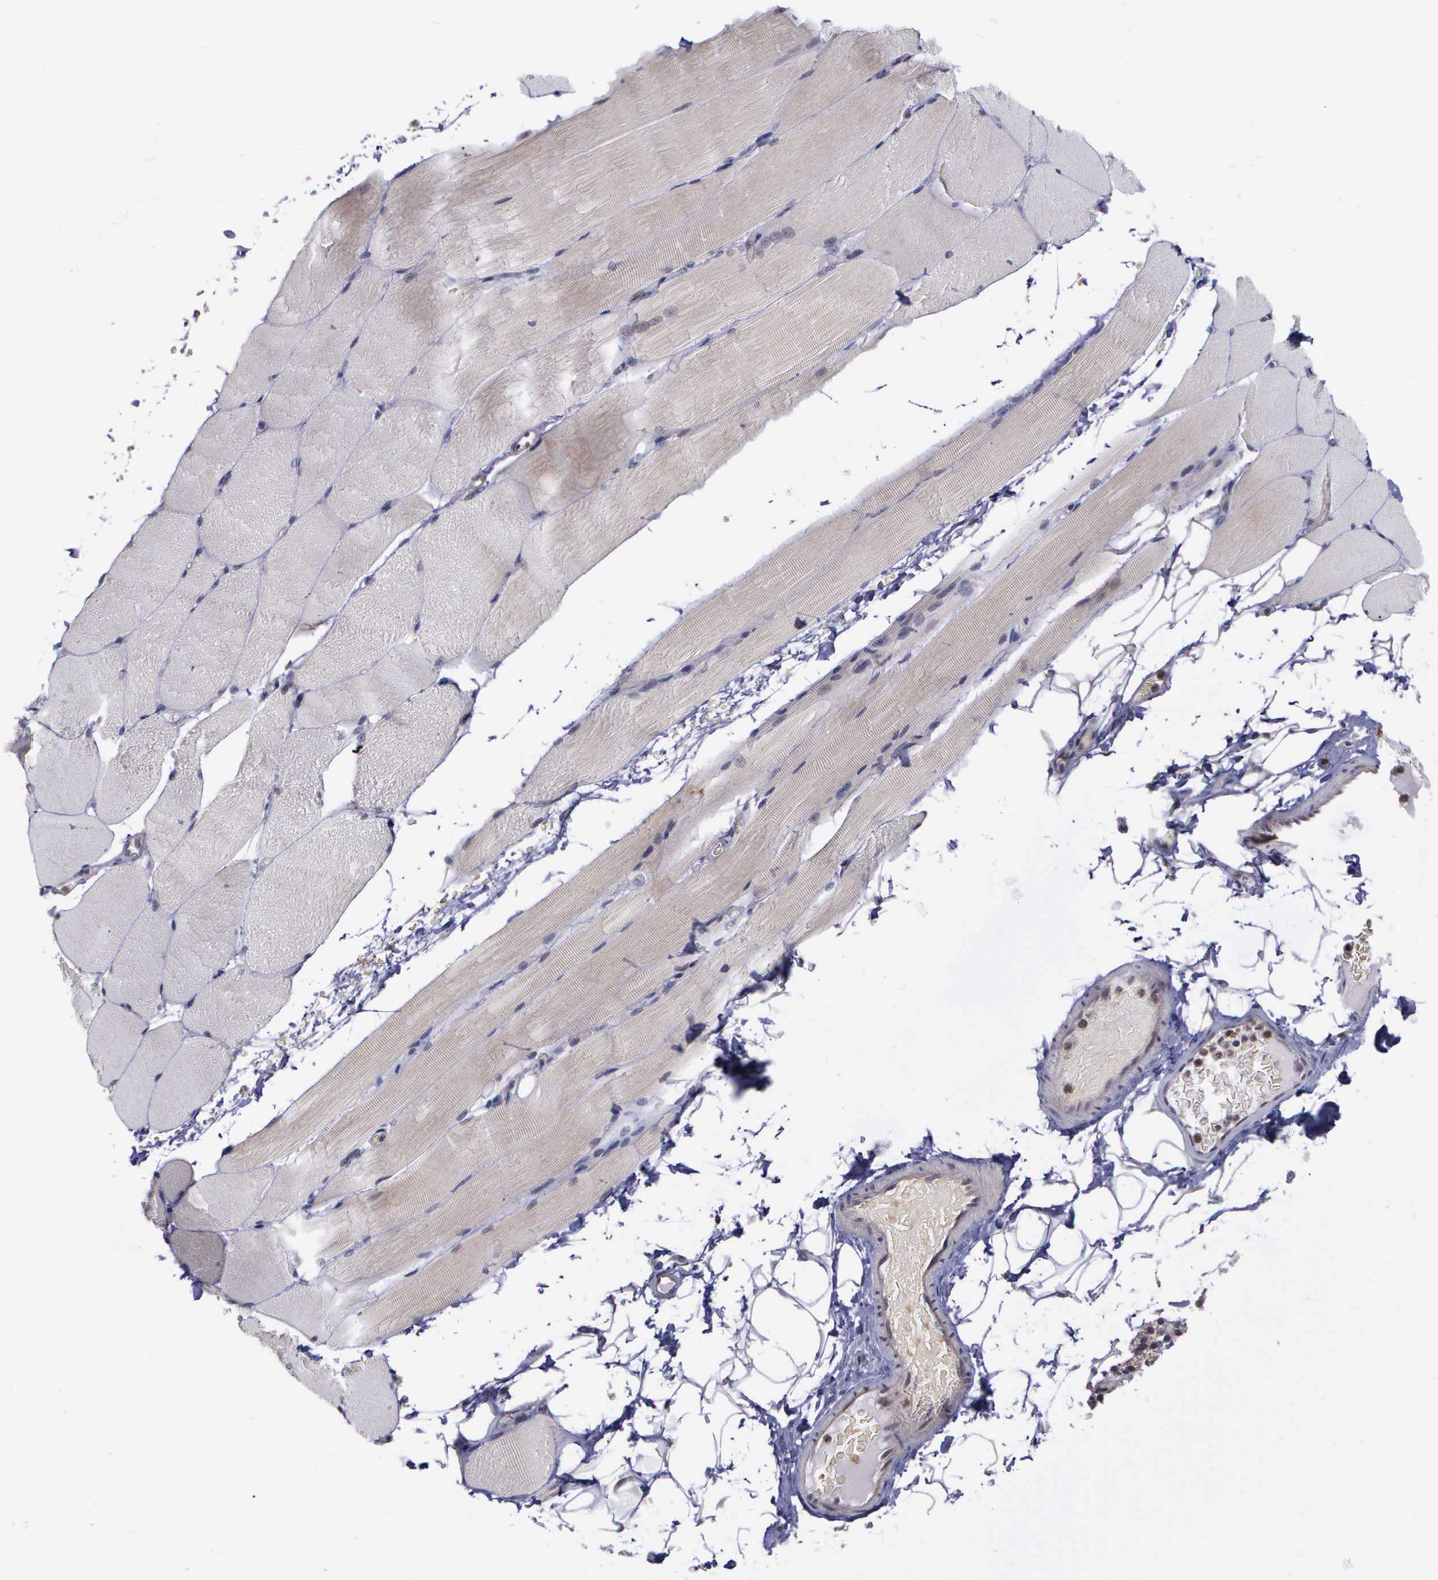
{"staining": {"intensity": "weak", "quantity": "25%-75%", "location": "cytoplasmic/membranous"}, "tissue": "skeletal muscle", "cell_type": "Myocytes", "image_type": "normal", "snomed": [{"axis": "morphology", "description": "Normal tissue, NOS"}, {"axis": "topography", "description": "Skeletal muscle"}, {"axis": "topography", "description": "Parathyroid gland"}], "caption": "Immunohistochemical staining of benign human skeletal muscle exhibits low levels of weak cytoplasmic/membranous positivity in approximately 25%-75% of myocytes. (Stains: DAB (3,3'-diaminobenzidine) in brown, nuclei in blue, Microscopy: brightfield microscopy at high magnification).", "gene": "MAP3K9", "patient": {"sex": "female", "age": 37}}